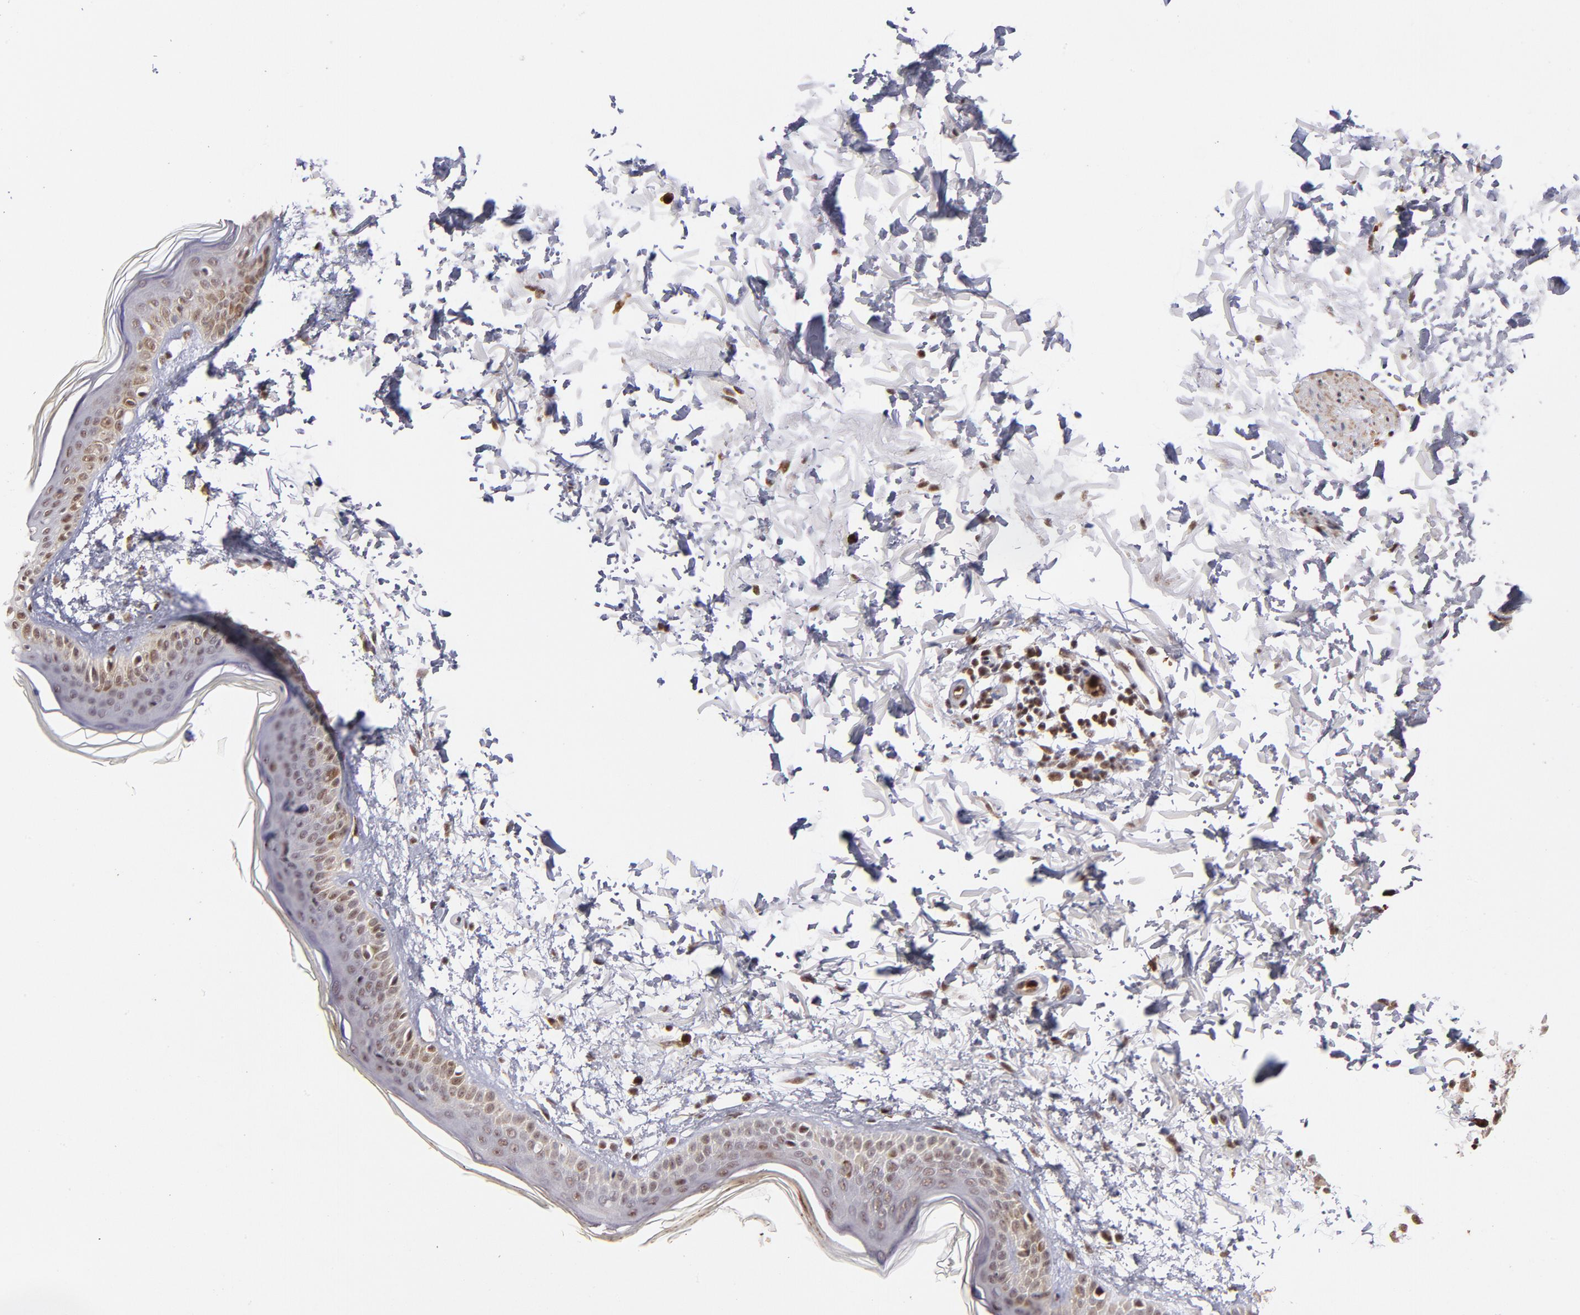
{"staining": {"intensity": "moderate", "quantity": ">75%", "location": "cytoplasmic/membranous,nuclear"}, "tissue": "melanoma", "cell_type": "Tumor cells", "image_type": "cancer", "snomed": [{"axis": "morphology", "description": "Malignant melanoma, NOS"}, {"axis": "topography", "description": "Skin"}], "caption": "Protein staining displays moderate cytoplasmic/membranous and nuclear staining in about >75% of tumor cells in malignant melanoma.", "gene": "ZFX", "patient": {"sex": "male", "age": 76}}